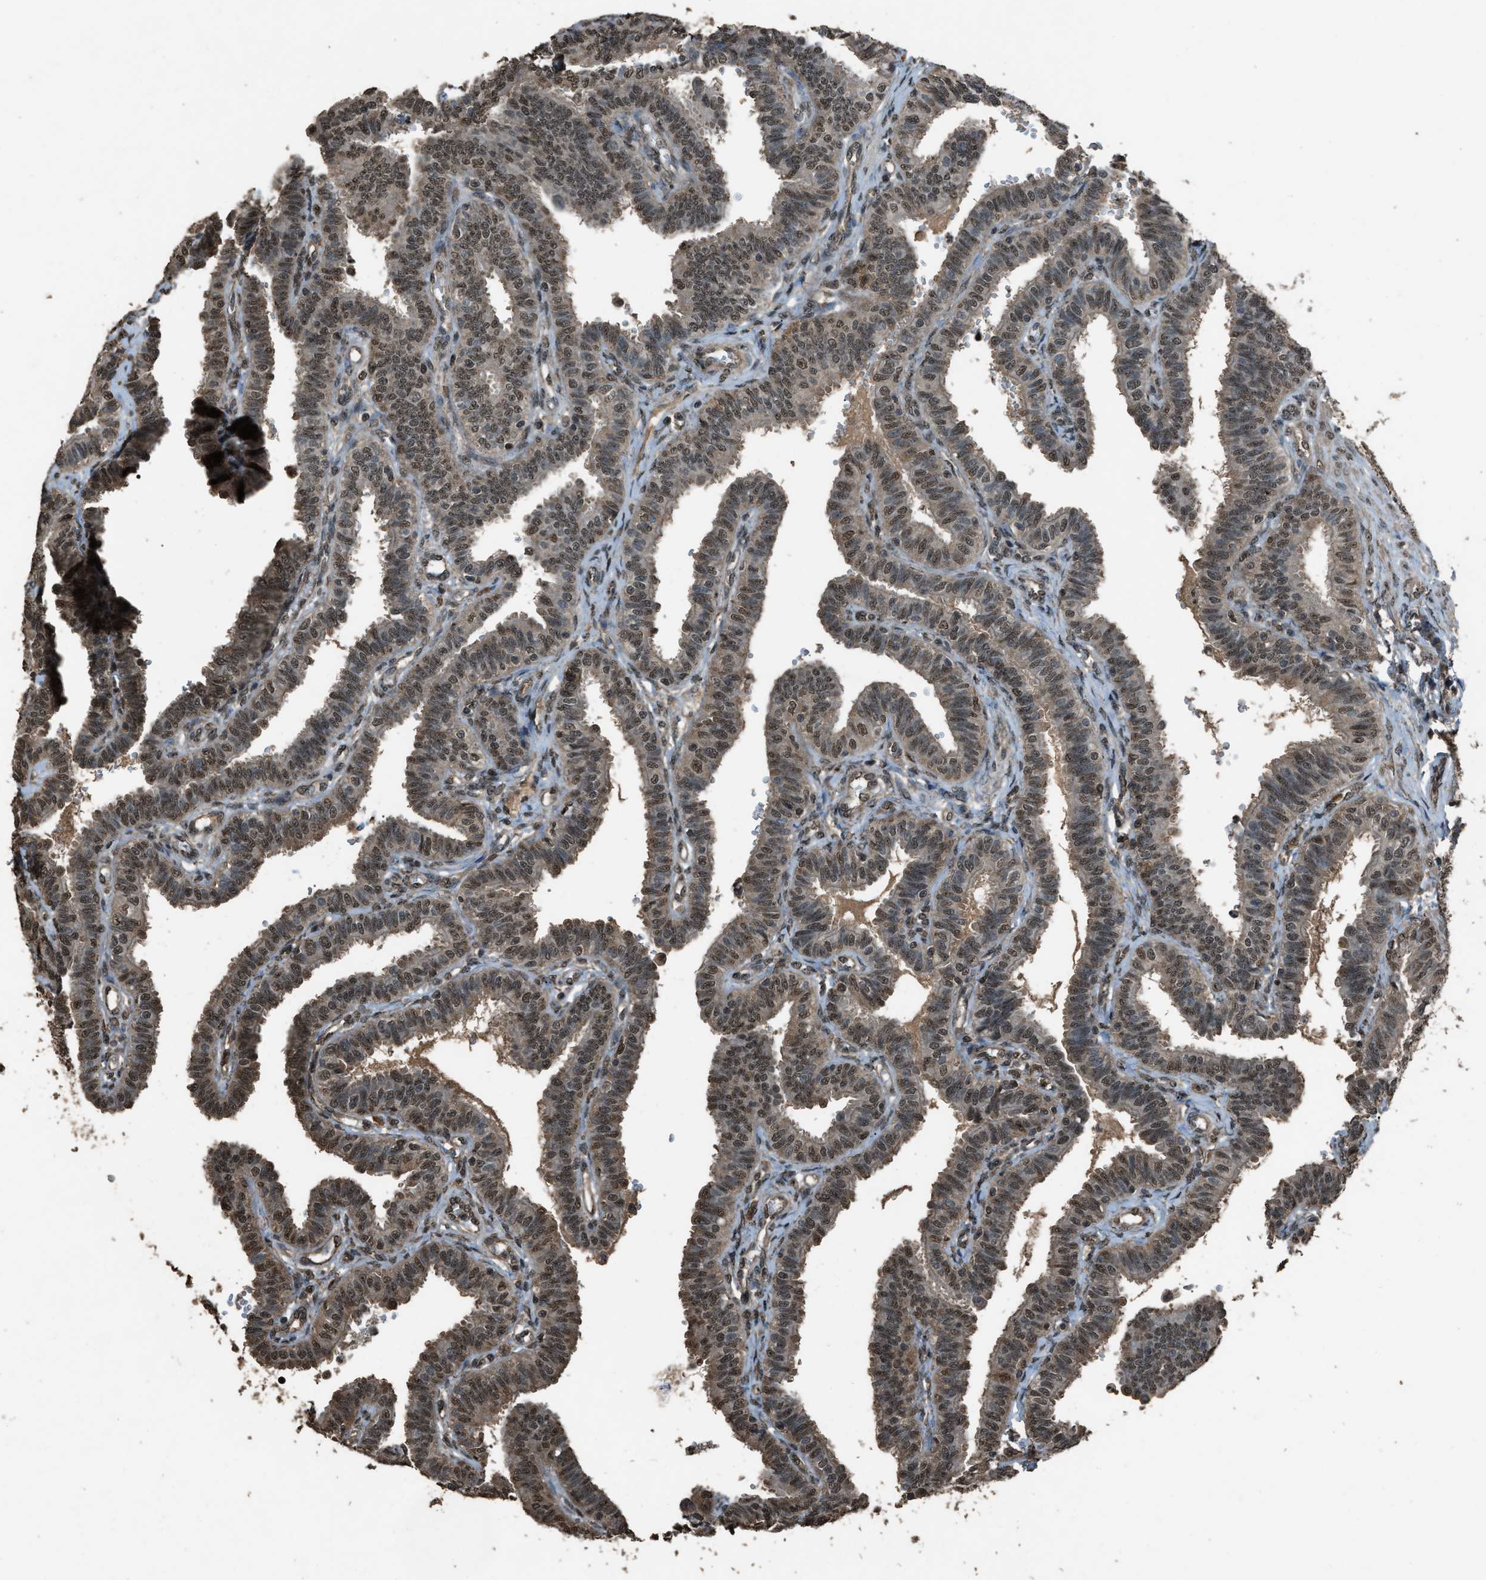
{"staining": {"intensity": "moderate", "quantity": ">75%", "location": "nuclear"}, "tissue": "fallopian tube", "cell_type": "Glandular cells", "image_type": "normal", "snomed": [{"axis": "morphology", "description": "Normal tissue, NOS"}, {"axis": "topography", "description": "Fallopian tube"}, {"axis": "topography", "description": "Placenta"}], "caption": "Fallopian tube stained for a protein (brown) shows moderate nuclear positive positivity in about >75% of glandular cells.", "gene": "SERTAD2", "patient": {"sex": "female", "age": 34}}